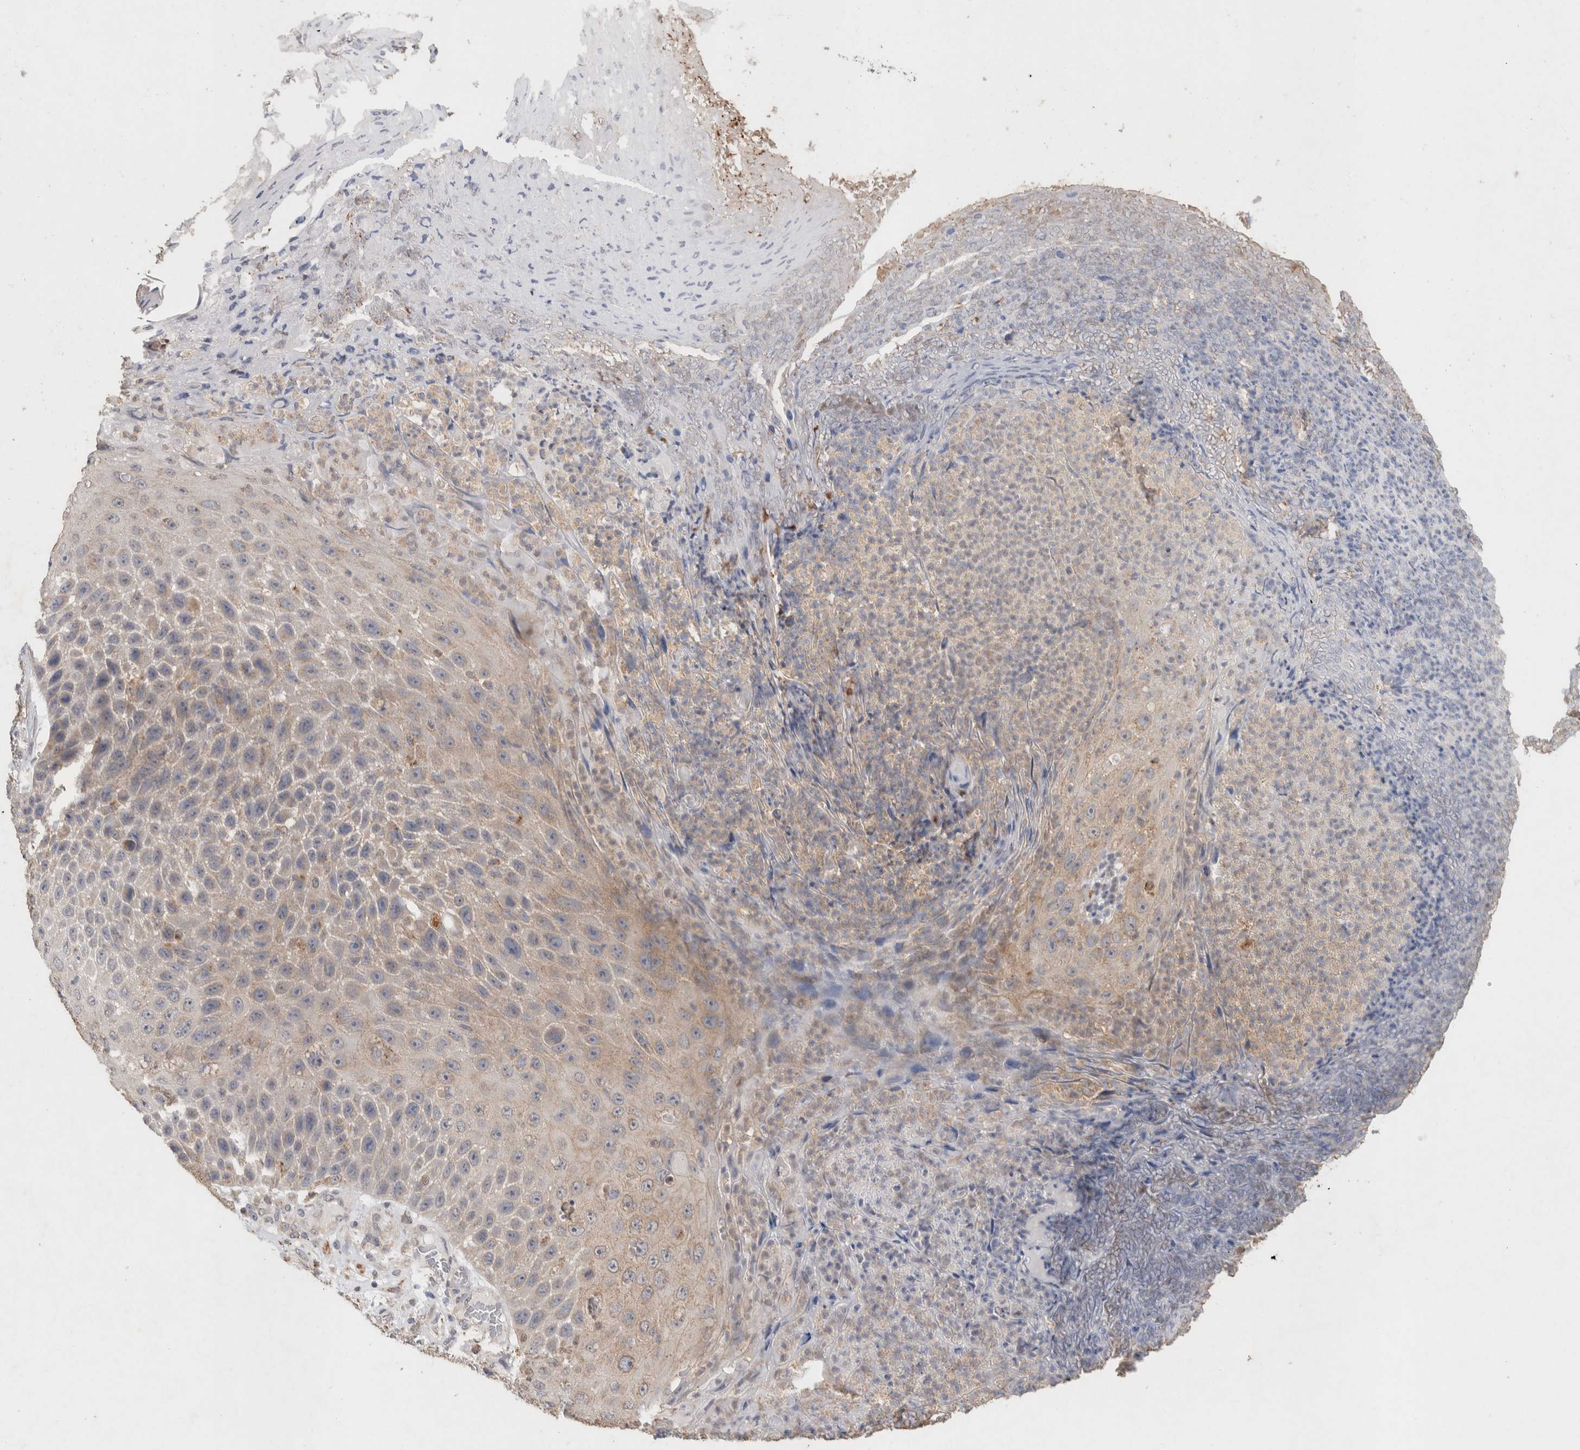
{"staining": {"intensity": "negative", "quantity": "none", "location": "none"}, "tissue": "skin cancer", "cell_type": "Tumor cells", "image_type": "cancer", "snomed": [{"axis": "morphology", "description": "Squamous cell carcinoma, NOS"}, {"axis": "topography", "description": "Skin"}], "caption": "Image shows no significant protein staining in tumor cells of skin squamous cell carcinoma.", "gene": "RAB14", "patient": {"sex": "female", "age": 88}}